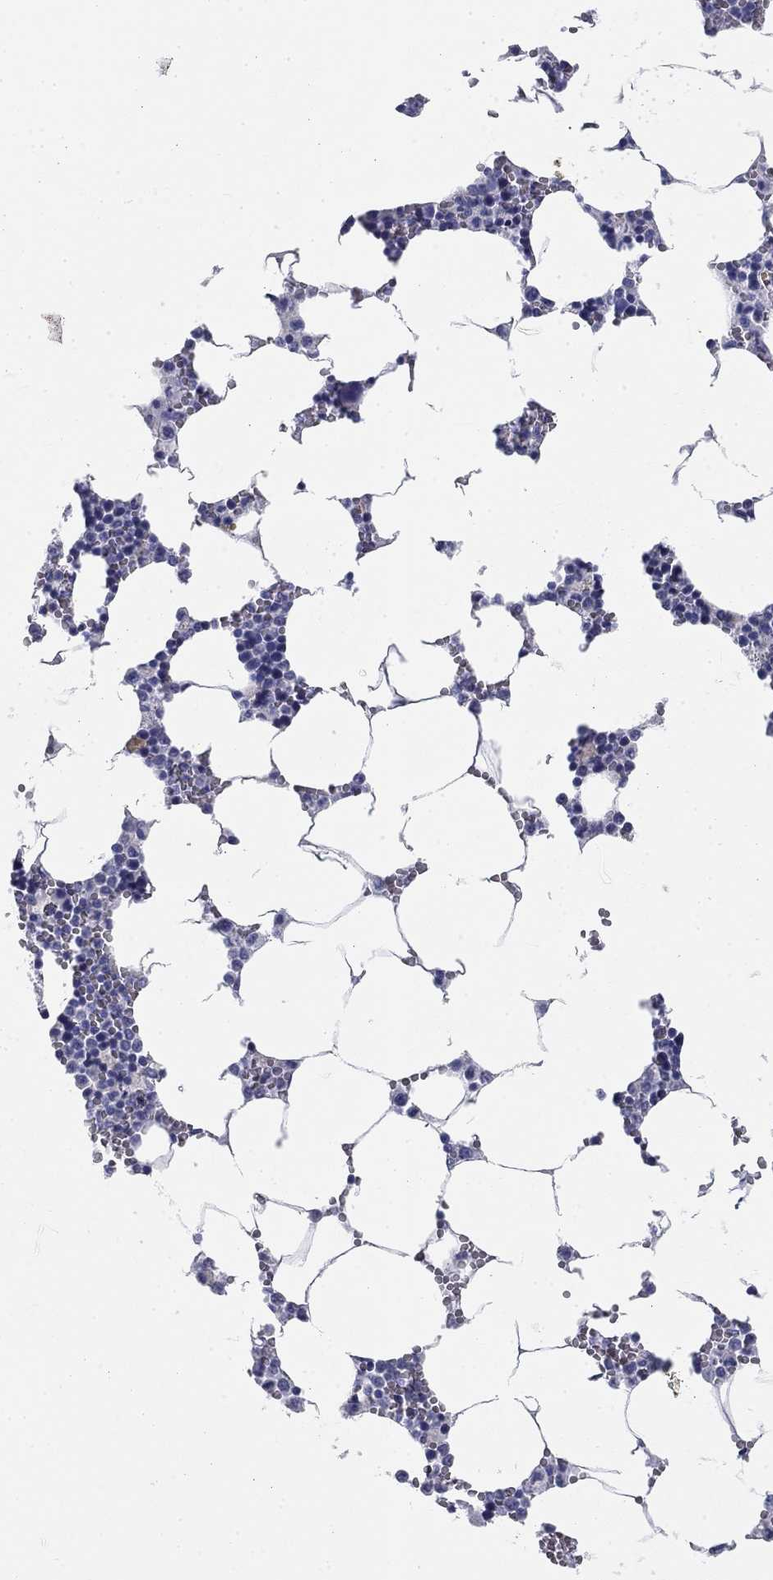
{"staining": {"intensity": "negative", "quantity": "none", "location": "none"}, "tissue": "bone marrow", "cell_type": "Hematopoietic cells", "image_type": "normal", "snomed": [{"axis": "morphology", "description": "Normal tissue, NOS"}, {"axis": "topography", "description": "Bone marrow"}], "caption": "DAB (3,3'-diaminobenzidine) immunohistochemical staining of unremarkable human bone marrow demonstrates no significant staining in hematopoietic cells.", "gene": "GALNTL5", "patient": {"sex": "female", "age": 64}}